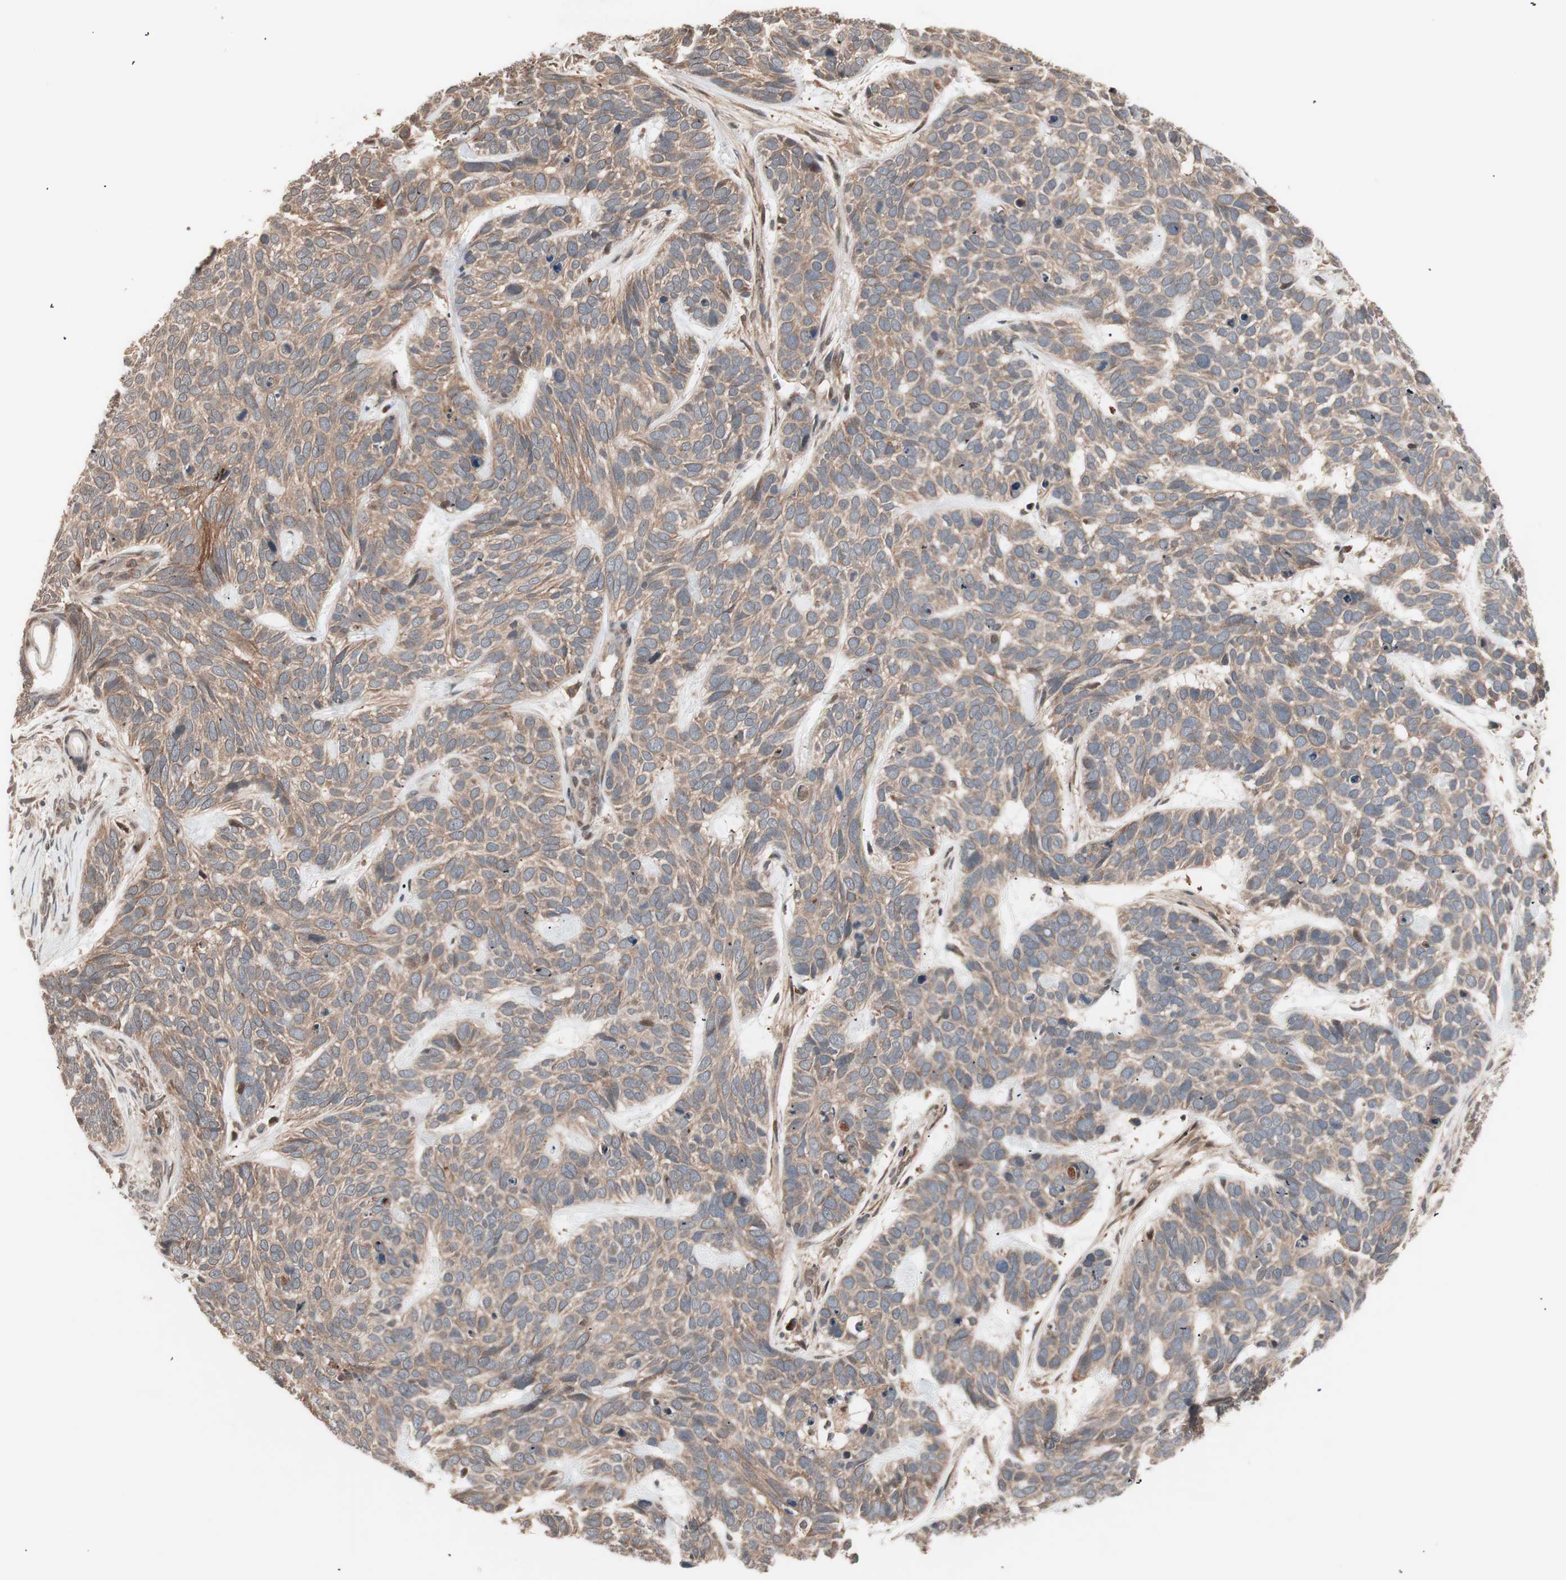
{"staining": {"intensity": "moderate", "quantity": ">75%", "location": "cytoplasmic/membranous"}, "tissue": "skin cancer", "cell_type": "Tumor cells", "image_type": "cancer", "snomed": [{"axis": "morphology", "description": "Basal cell carcinoma"}, {"axis": "topography", "description": "Skin"}], "caption": "Immunohistochemistry (IHC) (DAB) staining of human skin basal cell carcinoma shows moderate cytoplasmic/membranous protein staining in about >75% of tumor cells. (DAB = brown stain, brightfield microscopy at high magnification).", "gene": "NF2", "patient": {"sex": "male", "age": 87}}